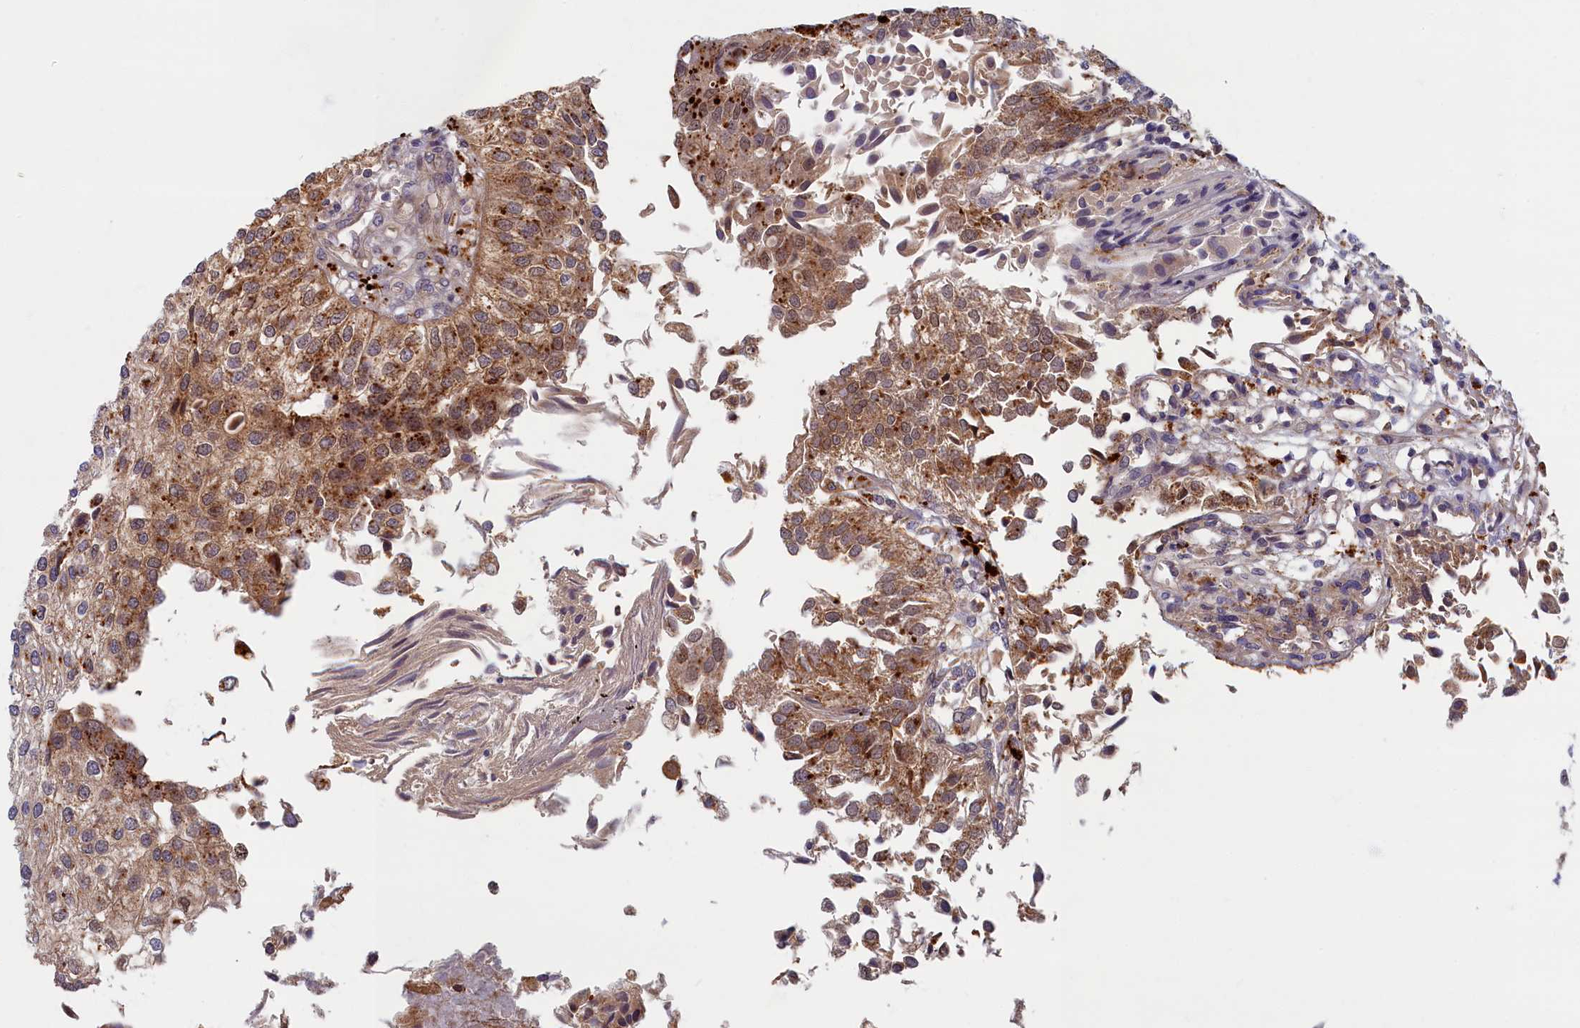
{"staining": {"intensity": "moderate", "quantity": "25%-75%", "location": "cytoplasmic/membranous"}, "tissue": "urothelial cancer", "cell_type": "Tumor cells", "image_type": "cancer", "snomed": [{"axis": "morphology", "description": "Urothelial carcinoma, Low grade"}, {"axis": "topography", "description": "Urinary bladder"}], "caption": "The immunohistochemical stain shows moderate cytoplasmic/membranous positivity in tumor cells of urothelial cancer tissue.", "gene": "FCSK", "patient": {"sex": "female", "age": 89}}